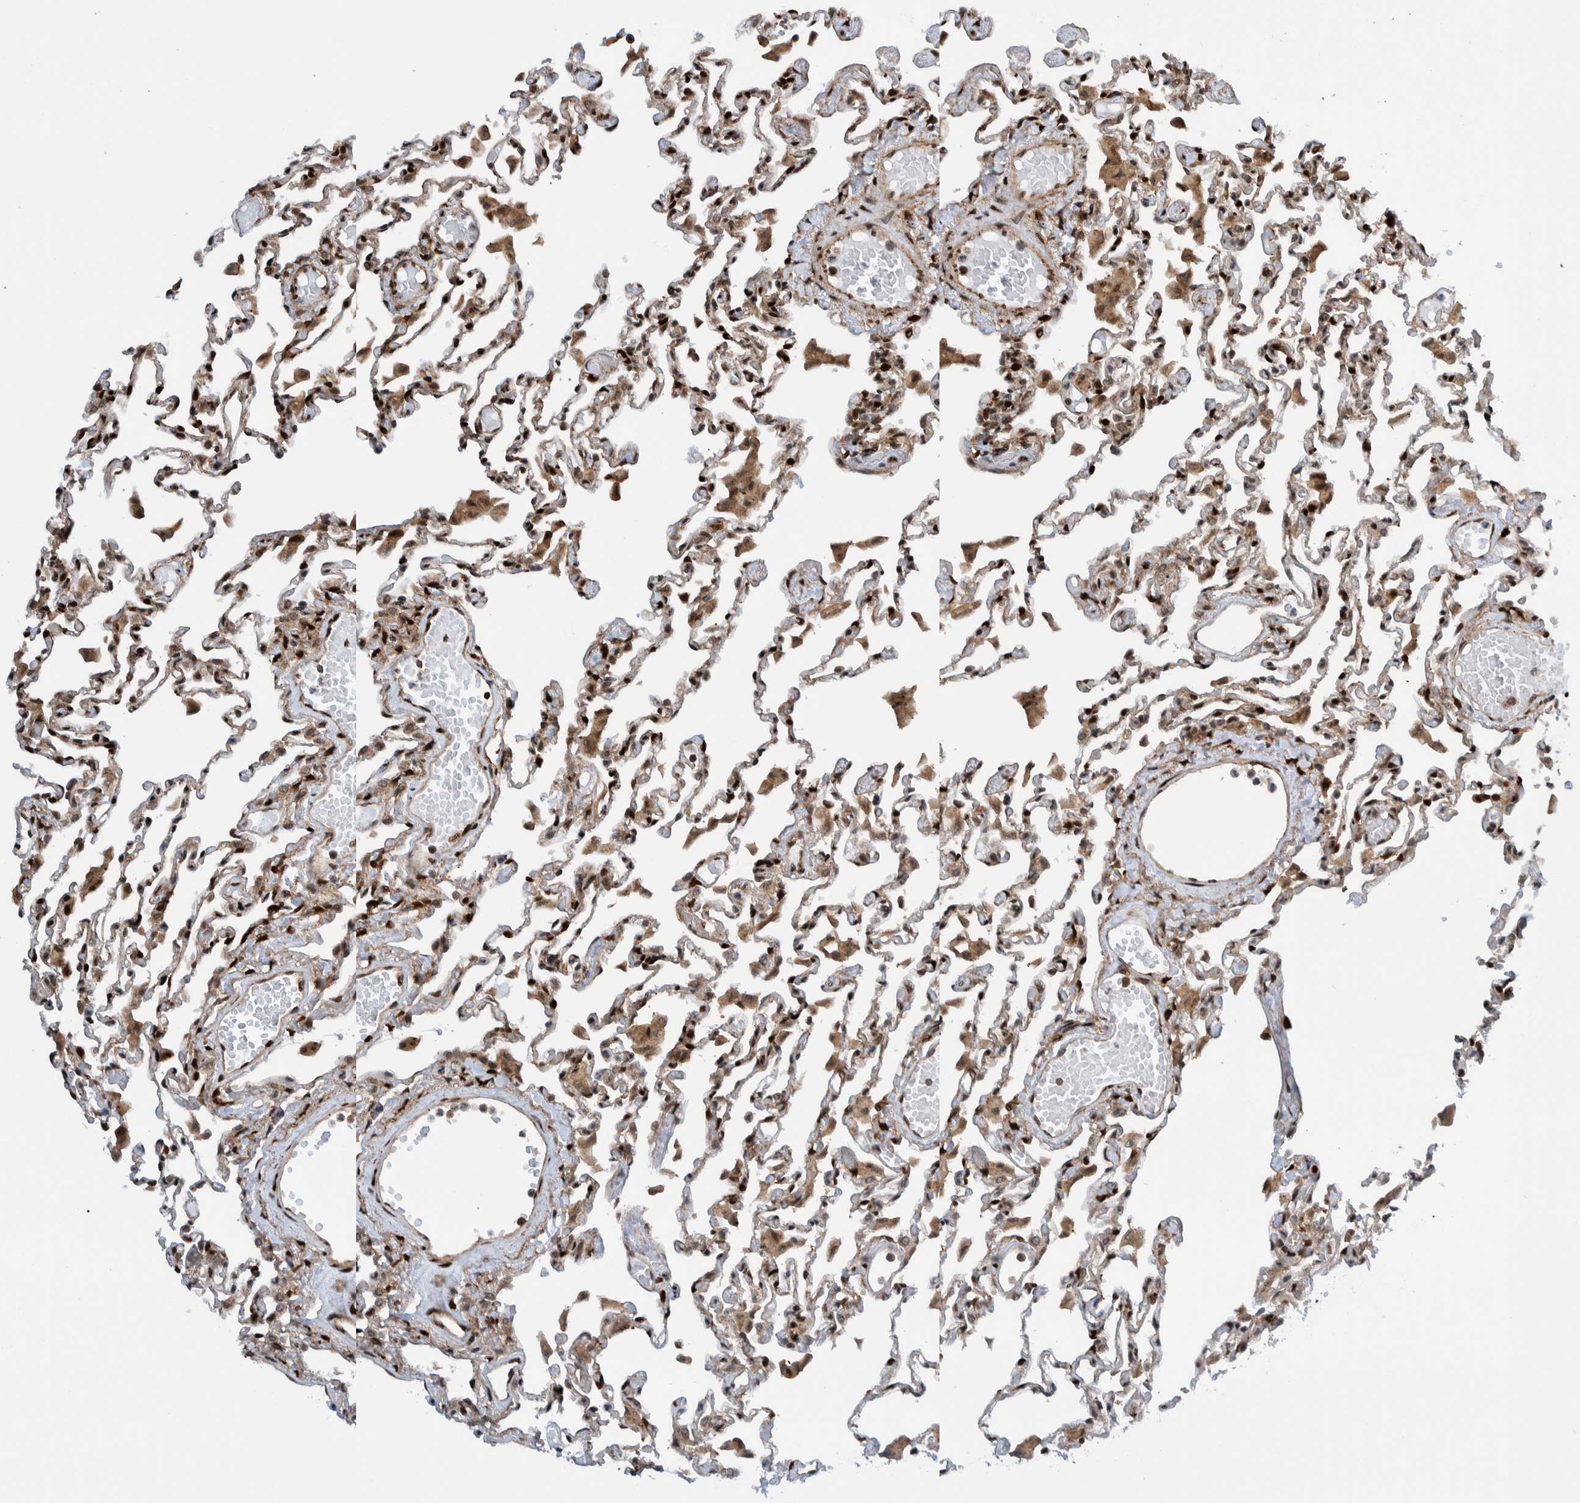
{"staining": {"intensity": "strong", "quantity": "25%-75%", "location": "nuclear"}, "tissue": "lung", "cell_type": "Alveolar cells", "image_type": "normal", "snomed": [{"axis": "morphology", "description": "Normal tissue, NOS"}, {"axis": "topography", "description": "Bronchus"}, {"axis": "topography", "description": "Lung"}], "caption": "IHC micrograph of benign lung: lung stained using IHC displays high levels of strong protein expression localized specifically in the nuclear of alveolar cells, appearing as a nuclear brown color.", "gene": "ZNF366", "patient": {"sex": "female", "age": 49}}